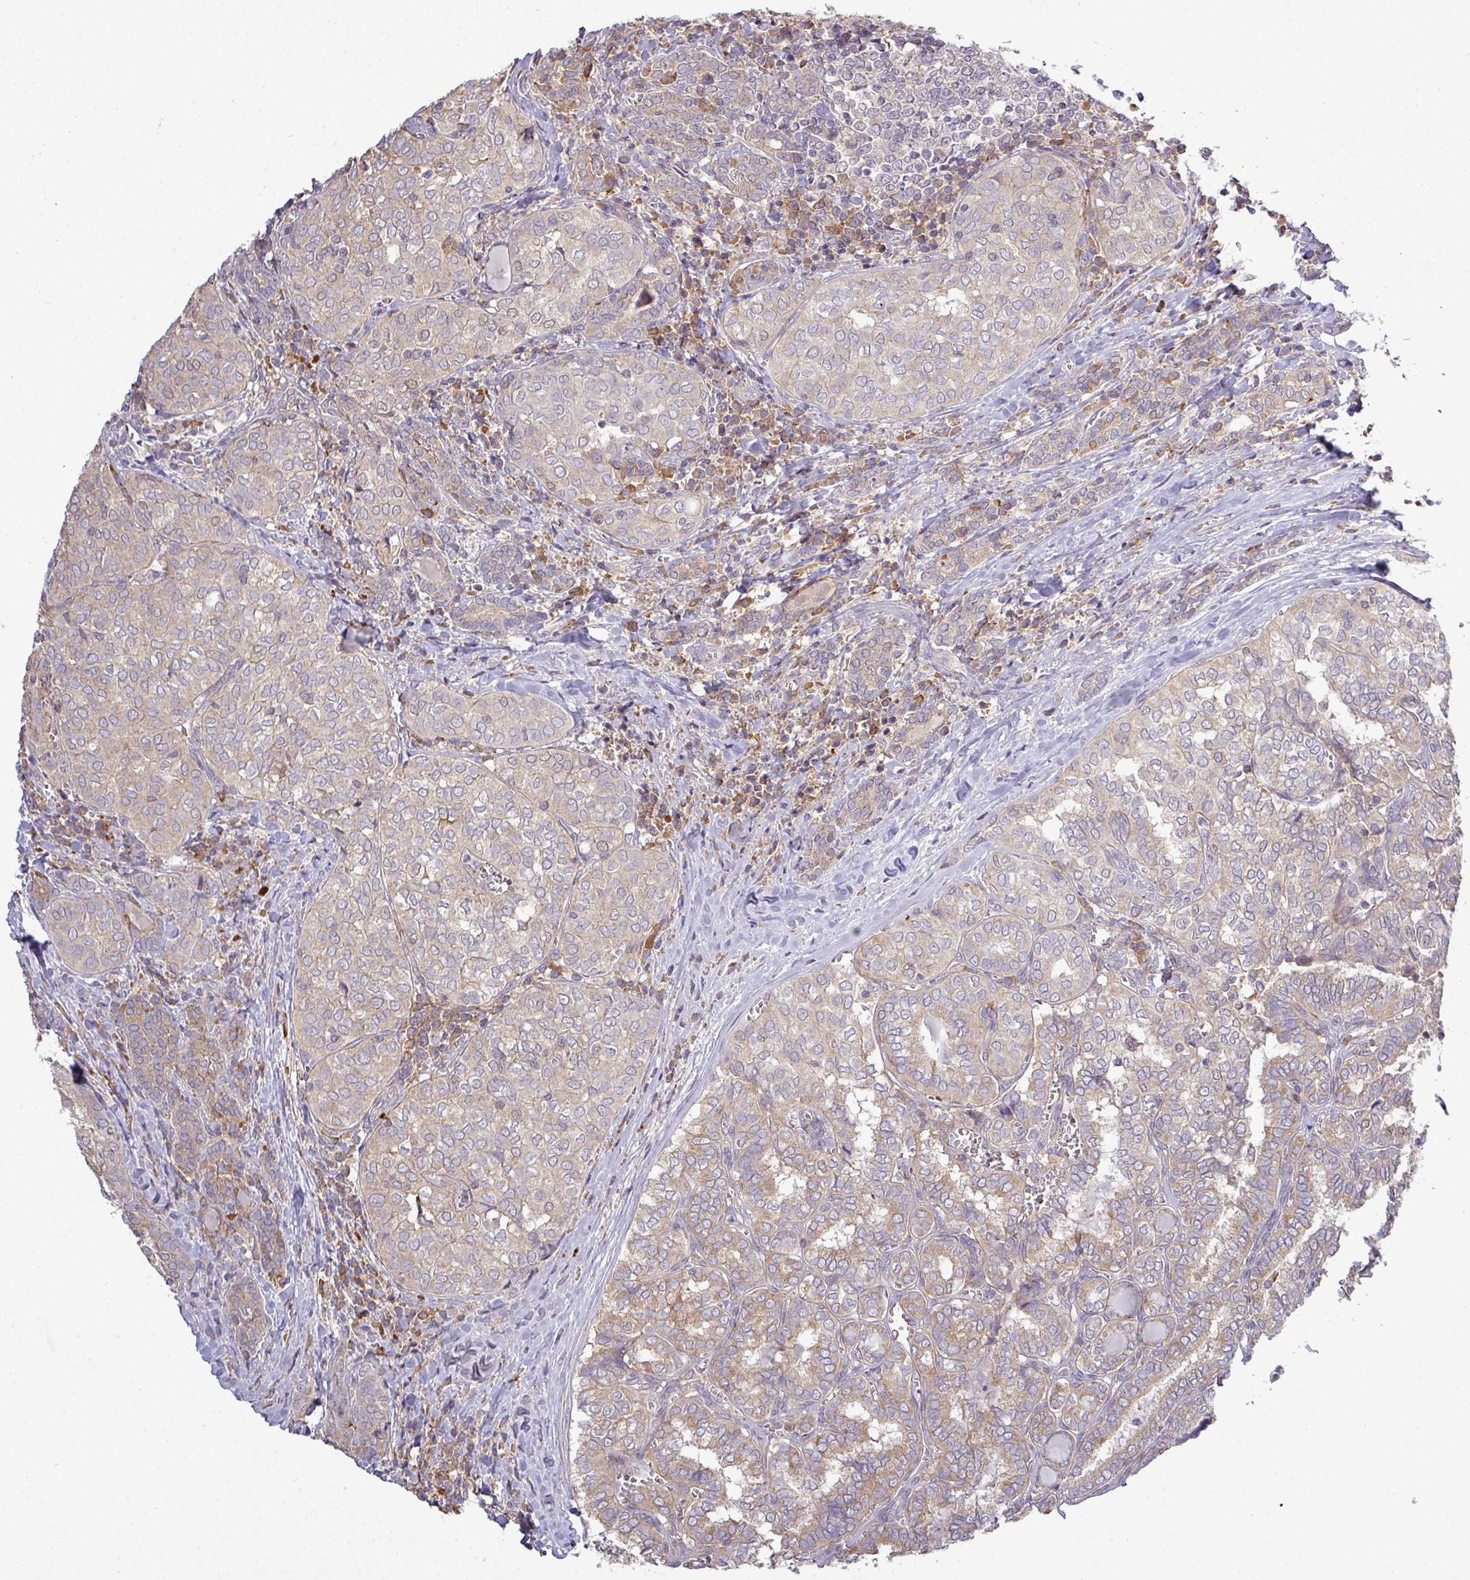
{"staining": {"intensity": "weak", "quantity": "<25%", "location": "cytoplasmic/membranous"}, "tissue": "thyroid cancer", "cell_type": "Tumor cells", "image_type": "cancer", "snomed": [{"axis": "morphology", "description": "Papillary adenocarcinoma, NOS"}, {"axis": "topography", "description": "Thyroid gland"}], "caption": "IHC histopathology image of neoplastic tissue: thyroid cancer stained with DAB shows no significant protein positivity in tumor cells.", "gene": "TPRA1", "patient": {"sex": "female", "age": 30}}